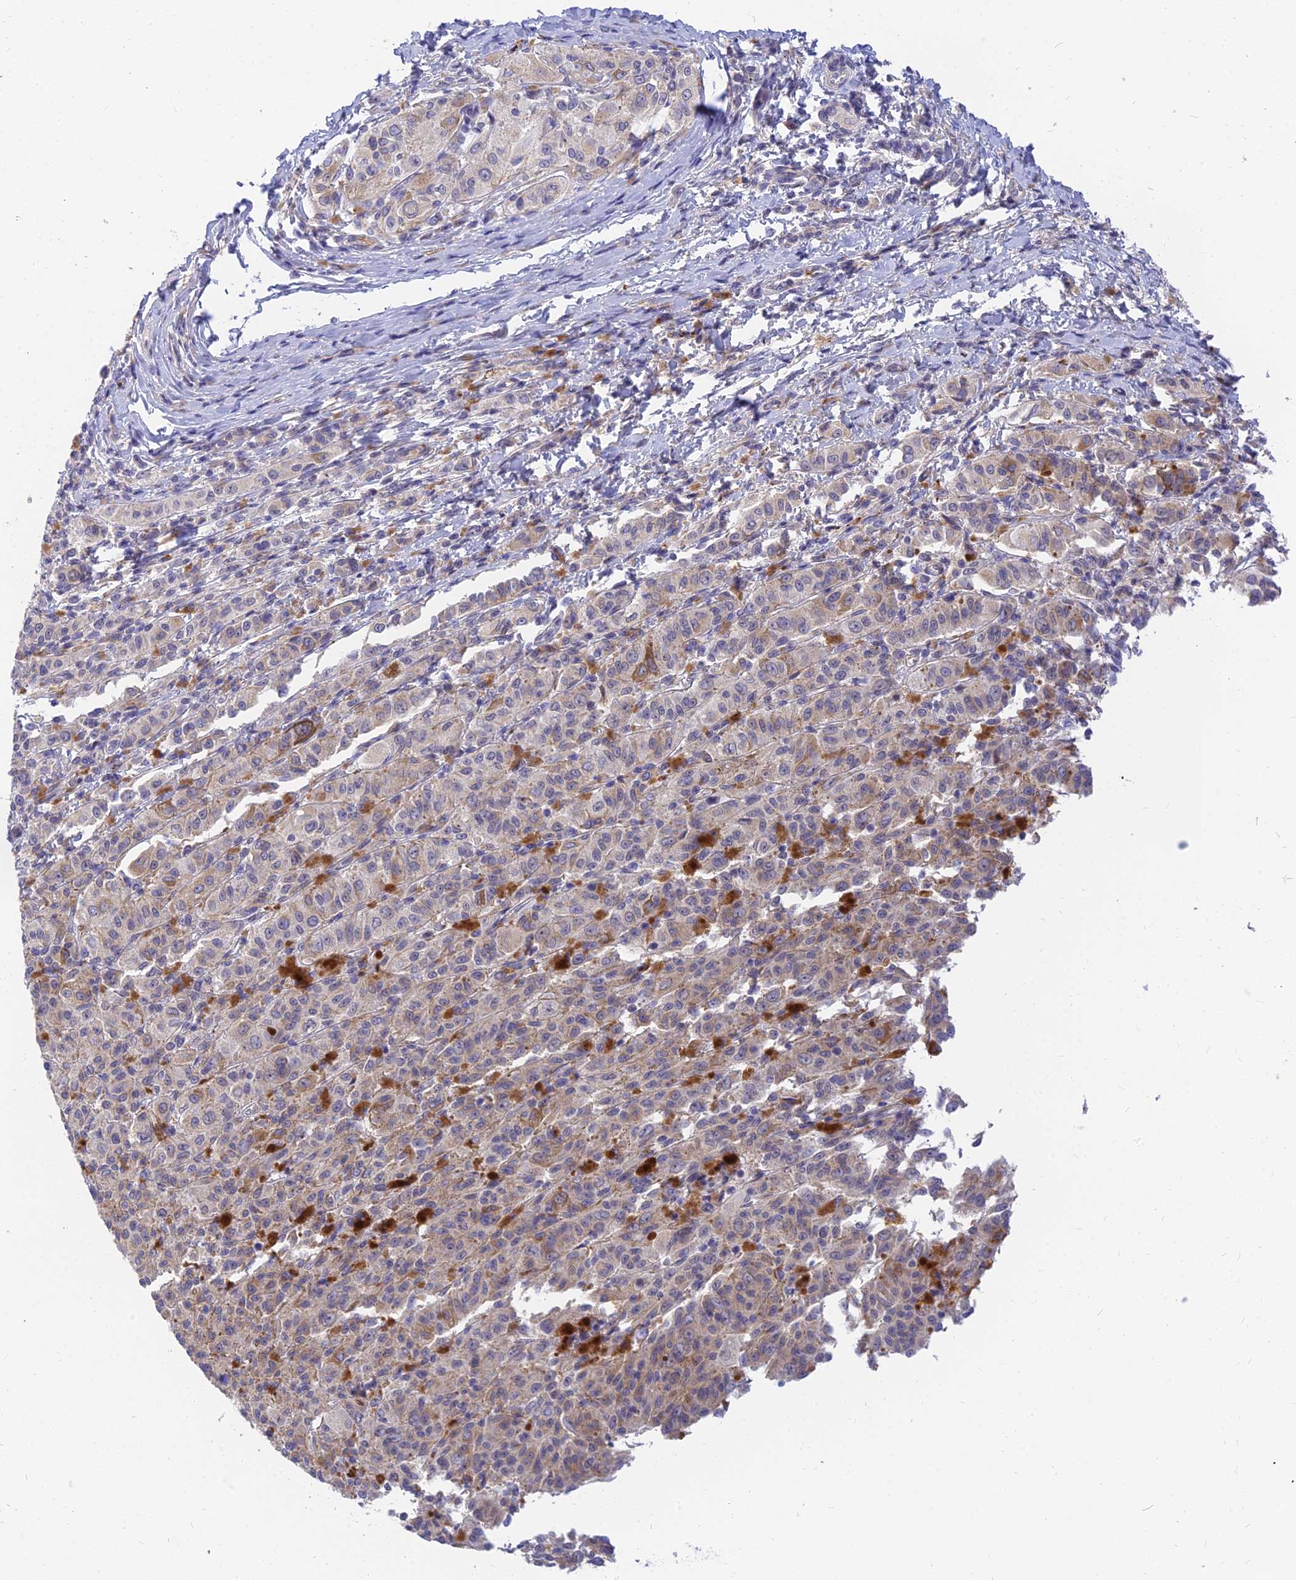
{"staining": {"intensity": "weak", "quantity": "25%-75%", "location": "cytoplasmic/membranous"}, "tissue": "melanoma", "cell_type": "Tumor cells", "image_type": "cancer", "snomed": [{"axis": "morphology", "description": "Malignant melanoma, NOS"}, {"axis": "topography", "description": "Skin"}], "caption": "Melanoma tissue reveals weak cytoplasmic/membranous staining in approximately 25%-75% of tumor cells The staining was performed using DAB, with brown indicating positive protein expression. Nuclei are stained blue with hematoxylin.", "gene": "ANKS4B", "patient": {"sex": "female", "age": 52}}